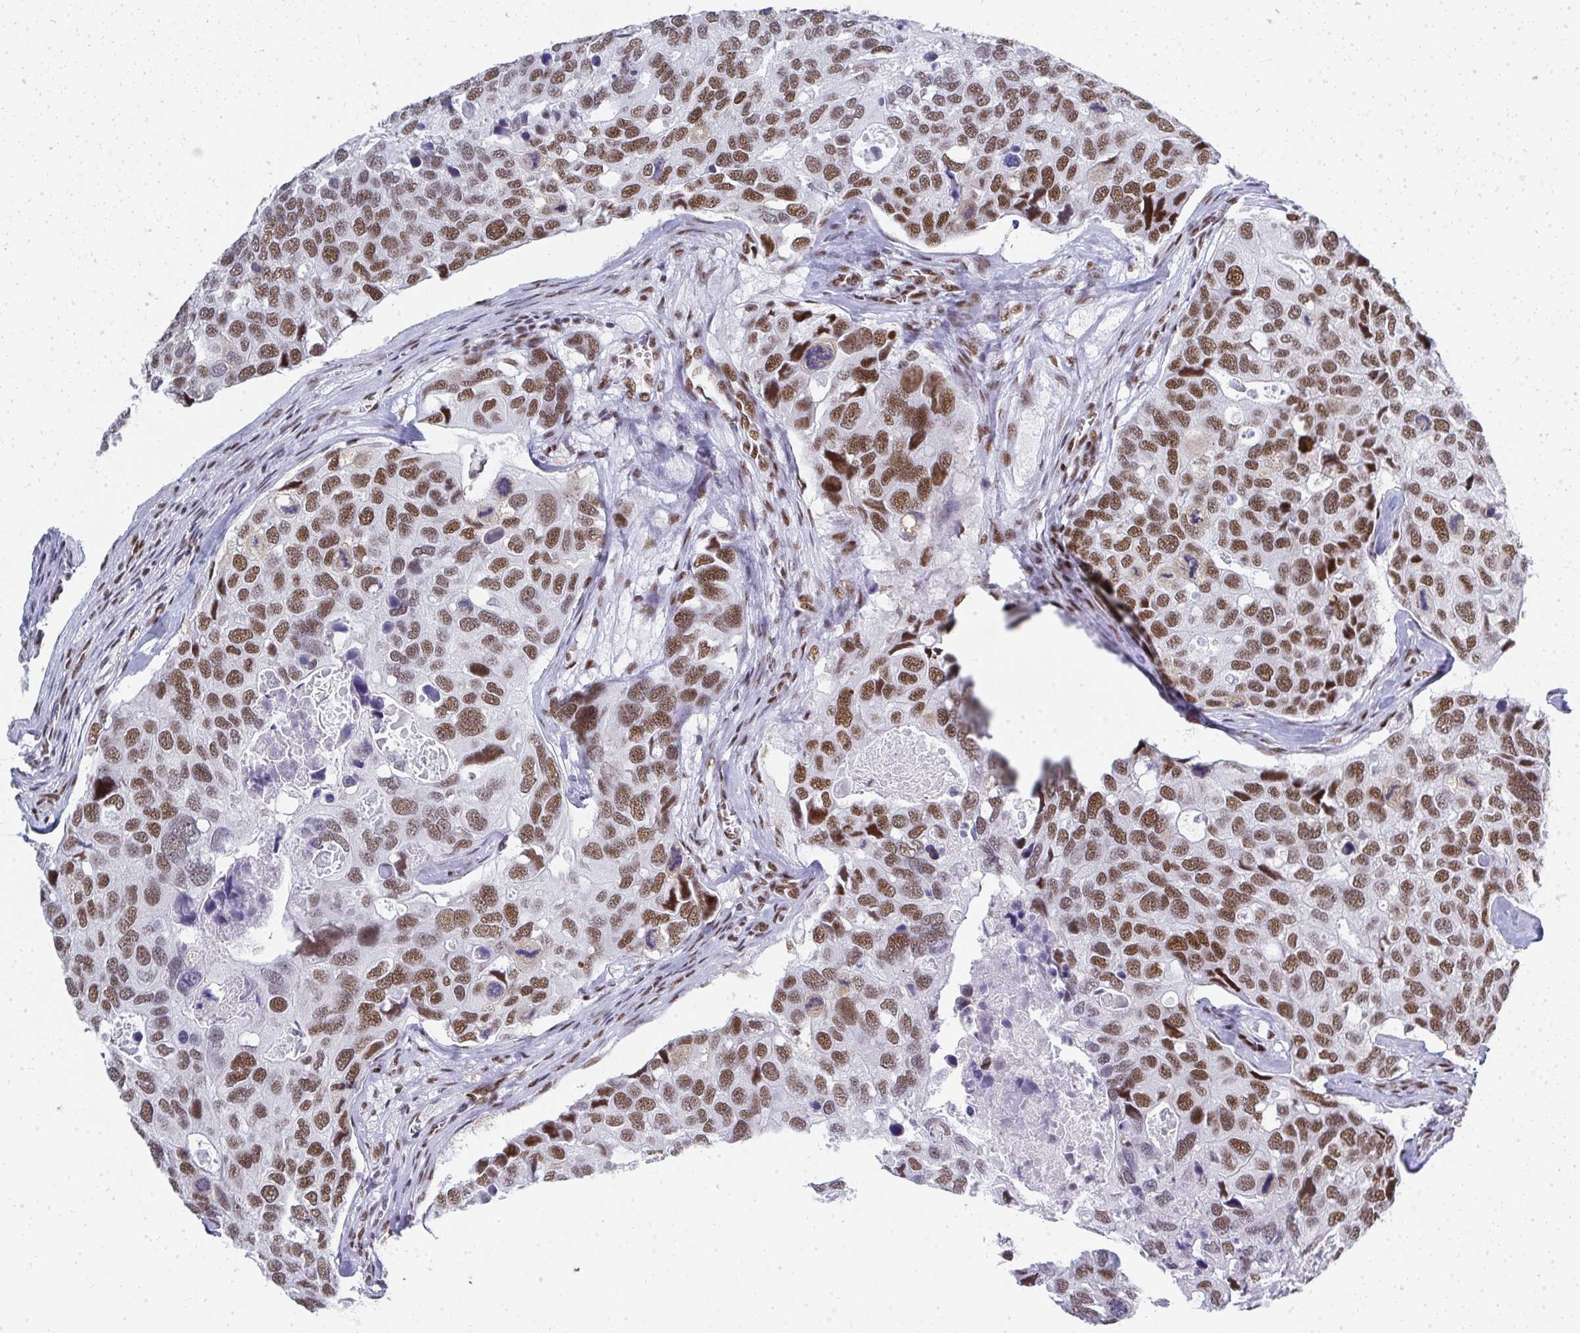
{"staining": {"intensity": "moderate", "quantity": ">75%", "location": "nuclear"}, "tissue": "breast cancer", "cell_type": "Tumor cells", "image_type": "cancer", "snomed": [{"axis": "morphology", "description": "Duct carcinoma"}, {"axis": "topography", "description": "Breast"}], "caption": "Intraductal carcinoma (breast) stained with a protein marker shows moderate staining in tumor cells.", "gene": "CREBBP", "patient": {"sex": "female", "age": 83}}